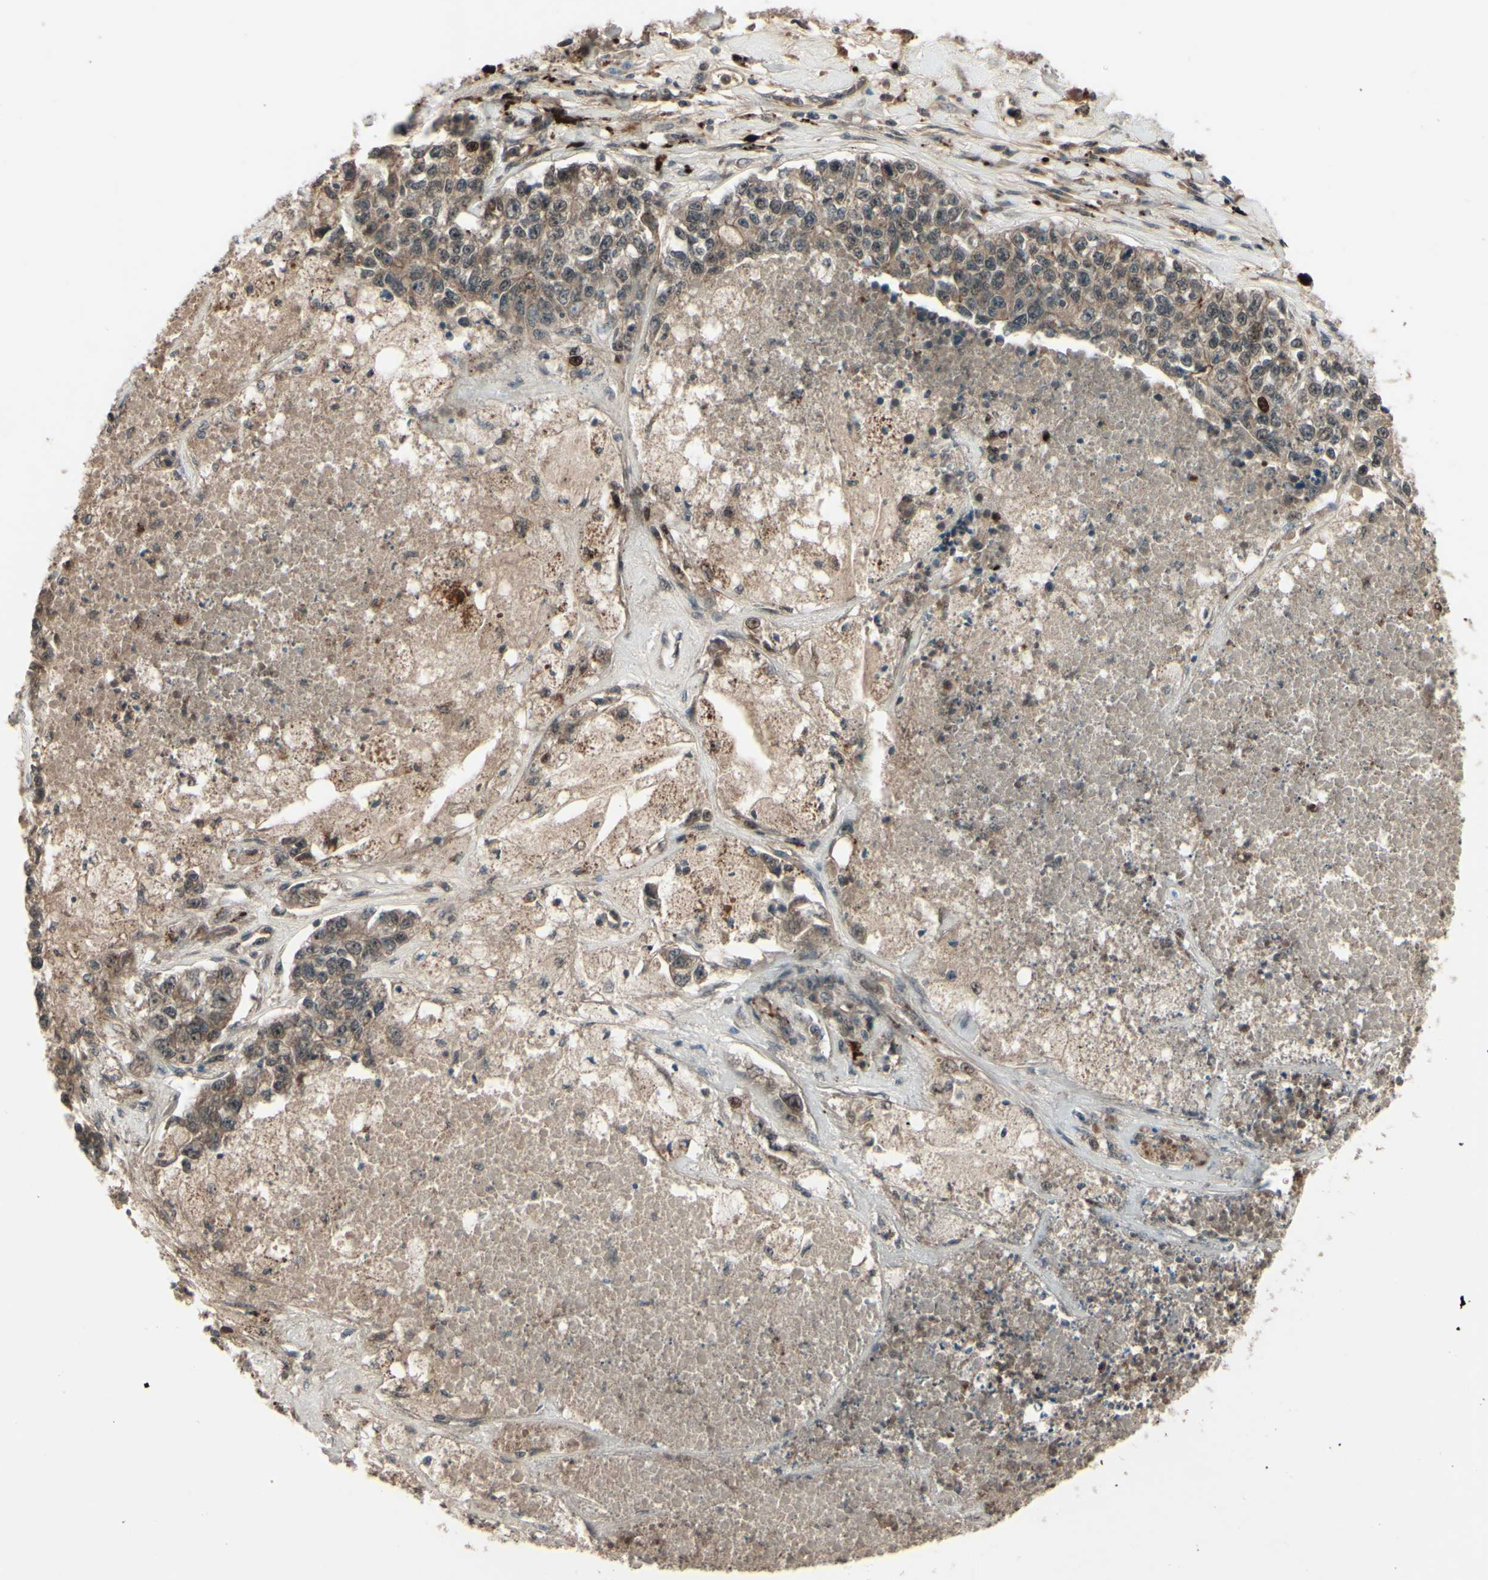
{"staining": {"intensity": "moderate", "quantity": "25%-75%", "location": "cytoplasmic/membranous"}, "tissue": "lung cancer", "cell_type": "Tumor cells", "image_type": "cancer", "snomed": [{"axis": "morphology", "description": "Adenocarcinoma, NOS"}, {"axis": "topography", "description": "Lung"}], "caption": "Tumor cells exhibit moderate cytoplasmic/membranous staining in about 25%-75% of cells in adenocarcinoma (lung).", "gene": "MLF2", "patient": {"sex": "male", "age": 49}}